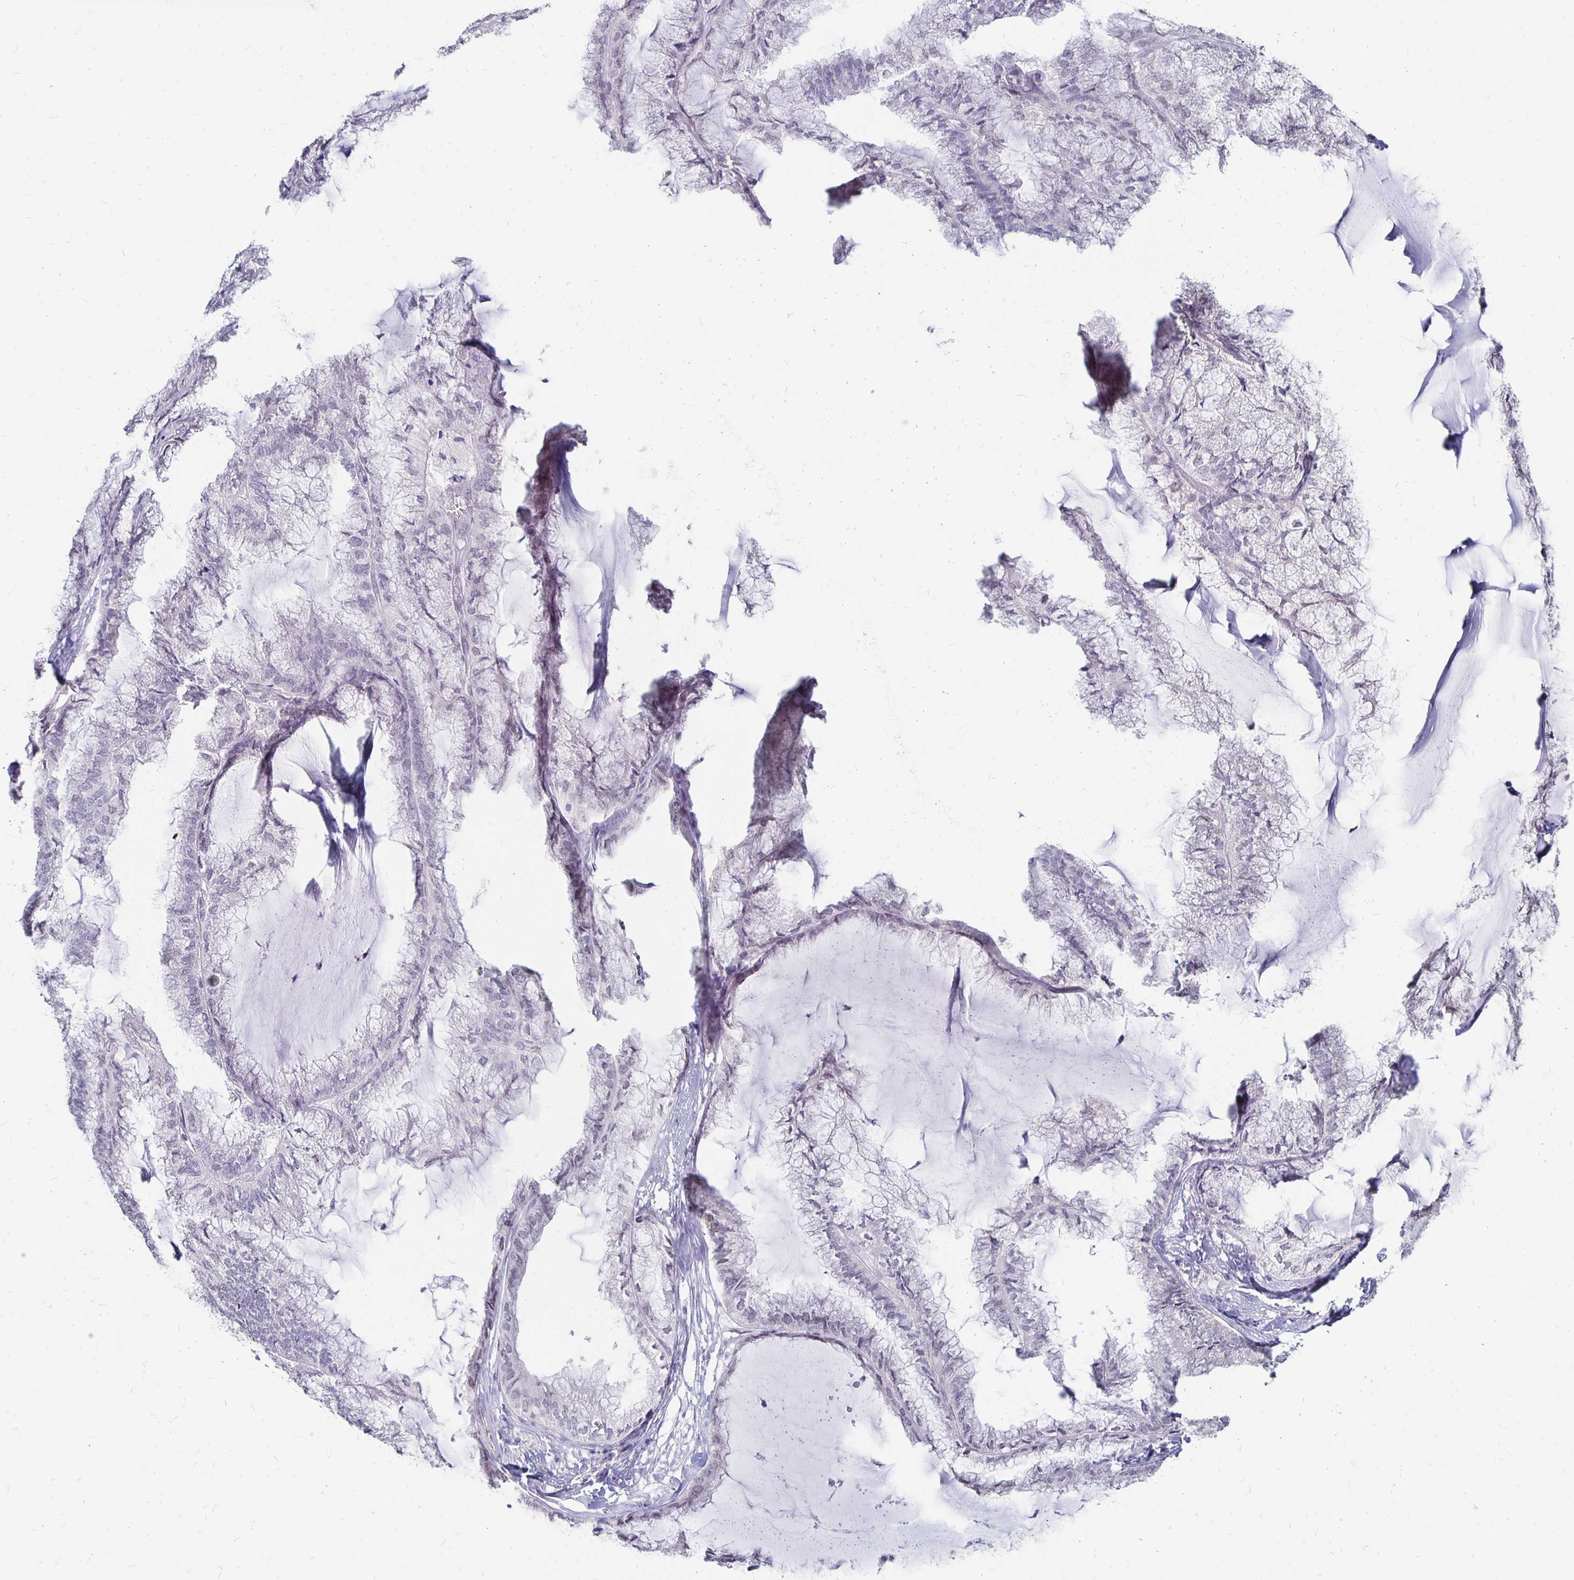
{"staining": {"intensity": "negative", "quantity": "none", "location": "none"}, "tissue": "endometrial cancer", "cell_type": "Tumor cells", "image_type": "cancer", "snomed": [{"axis": "morphology", "description": "Carcinoma, NOS"}, {"axis": "topography", "description": "Endometrium"}], "caption": "A photomicrograph of endometrial cancer stained for a protein displays no brown staining in tumor cells.", "gene": "ATOSB", "patient": {"sex": "female", "age": 62}}